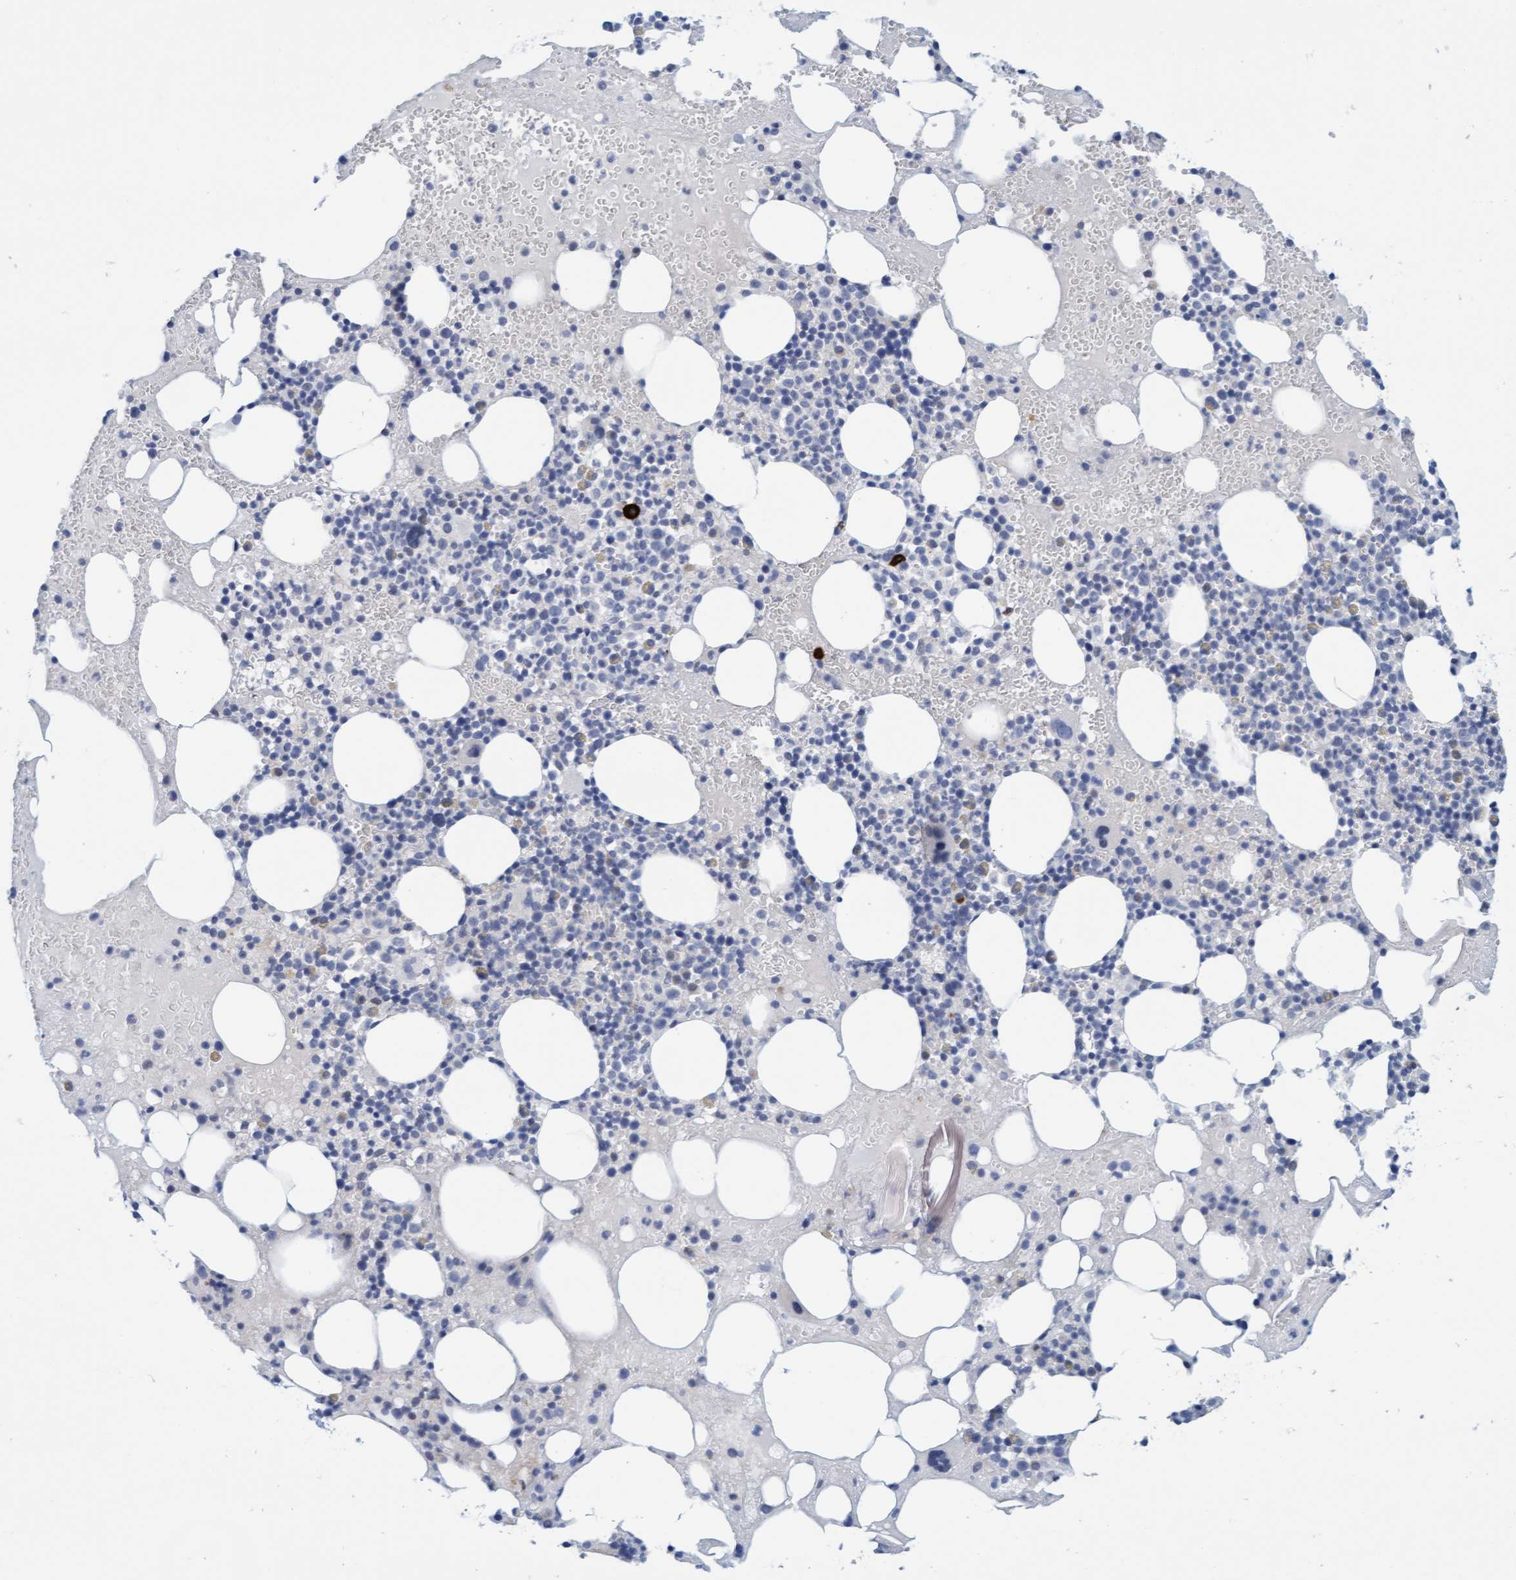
{"staining": {"intensity": "strong", "quantity": "<25%", "location": "cytoplasmic/membranous"}, "tissue": "bone marrow", "cell_type": "Hematopoietic cells", "image_type": "normal", "snomed": [{"axis": "morphology", "description": "Normal tissue, NOS"}, {"axis": "morphology", "description": "Inflammation, NOS"}, {"axis": "topography", "description": "Bone marrow"}], "caption": "Protein staining by IHC reveals strong cytoplasmic/membranous staining in about <25% of hematopoietic cells in benign bone marrow.", "gene": "CPA3", "patient": {"sex": "female", "age": 78}}